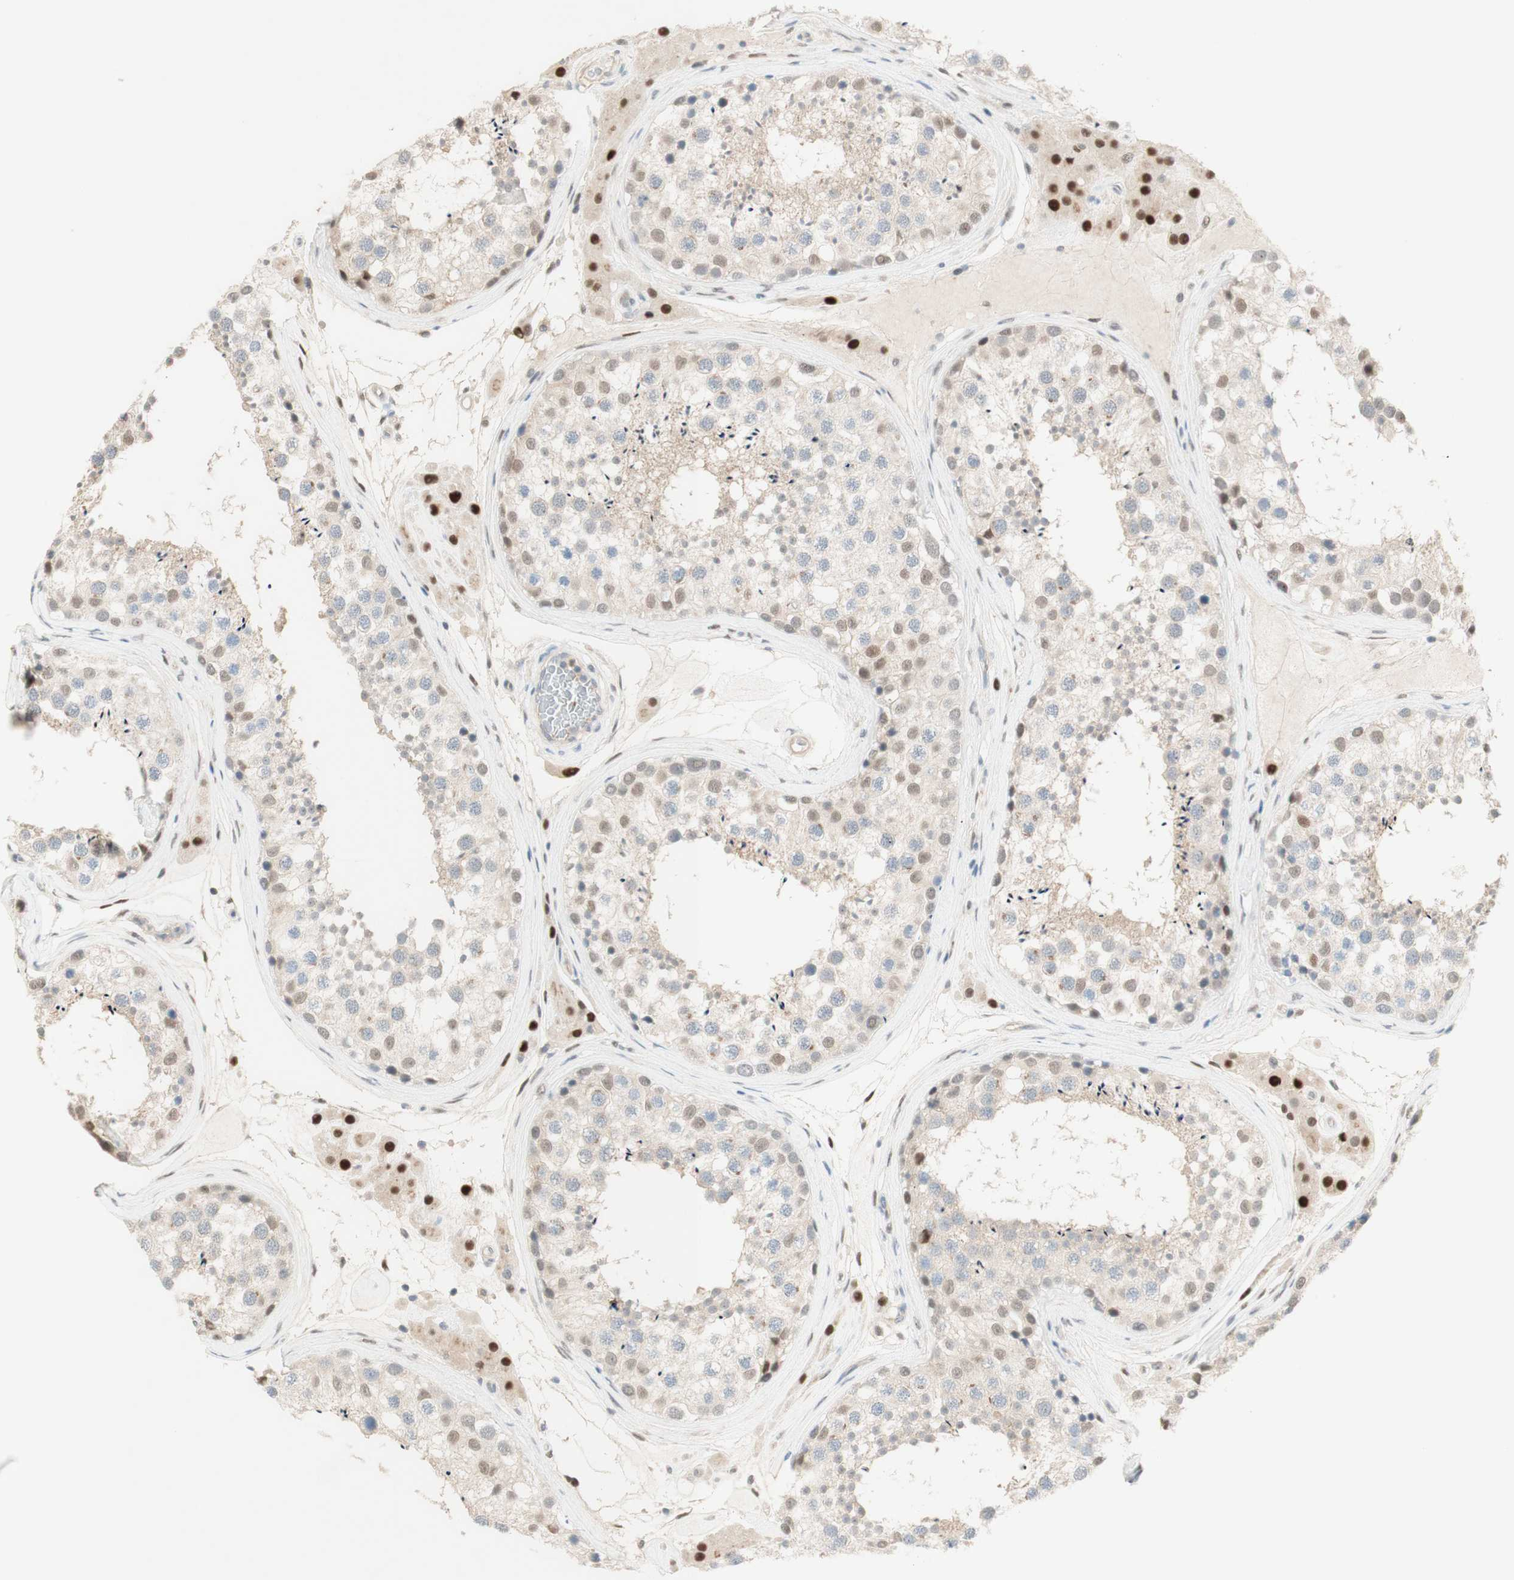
{"staining": {"intensity": "weak", "quantity": "<25%", "location": "nuclear"}, "tissue": "testis", "cell_type": "Cells in seminiferous ducts", "image_type": "normal", "snomed": [{"axis": "morphology", "description": "Normal tissue, NOS"}, {"axis": "topography", "description": "Testis"}], "caption": "An immunohistochemistry (IHC) photomicrograph of unremarkable testis is shown. There is no staining in cells in seminiferous ducts of testis.", "gene": "RFNG", "patient": {"sex": "male", "age": 46}}